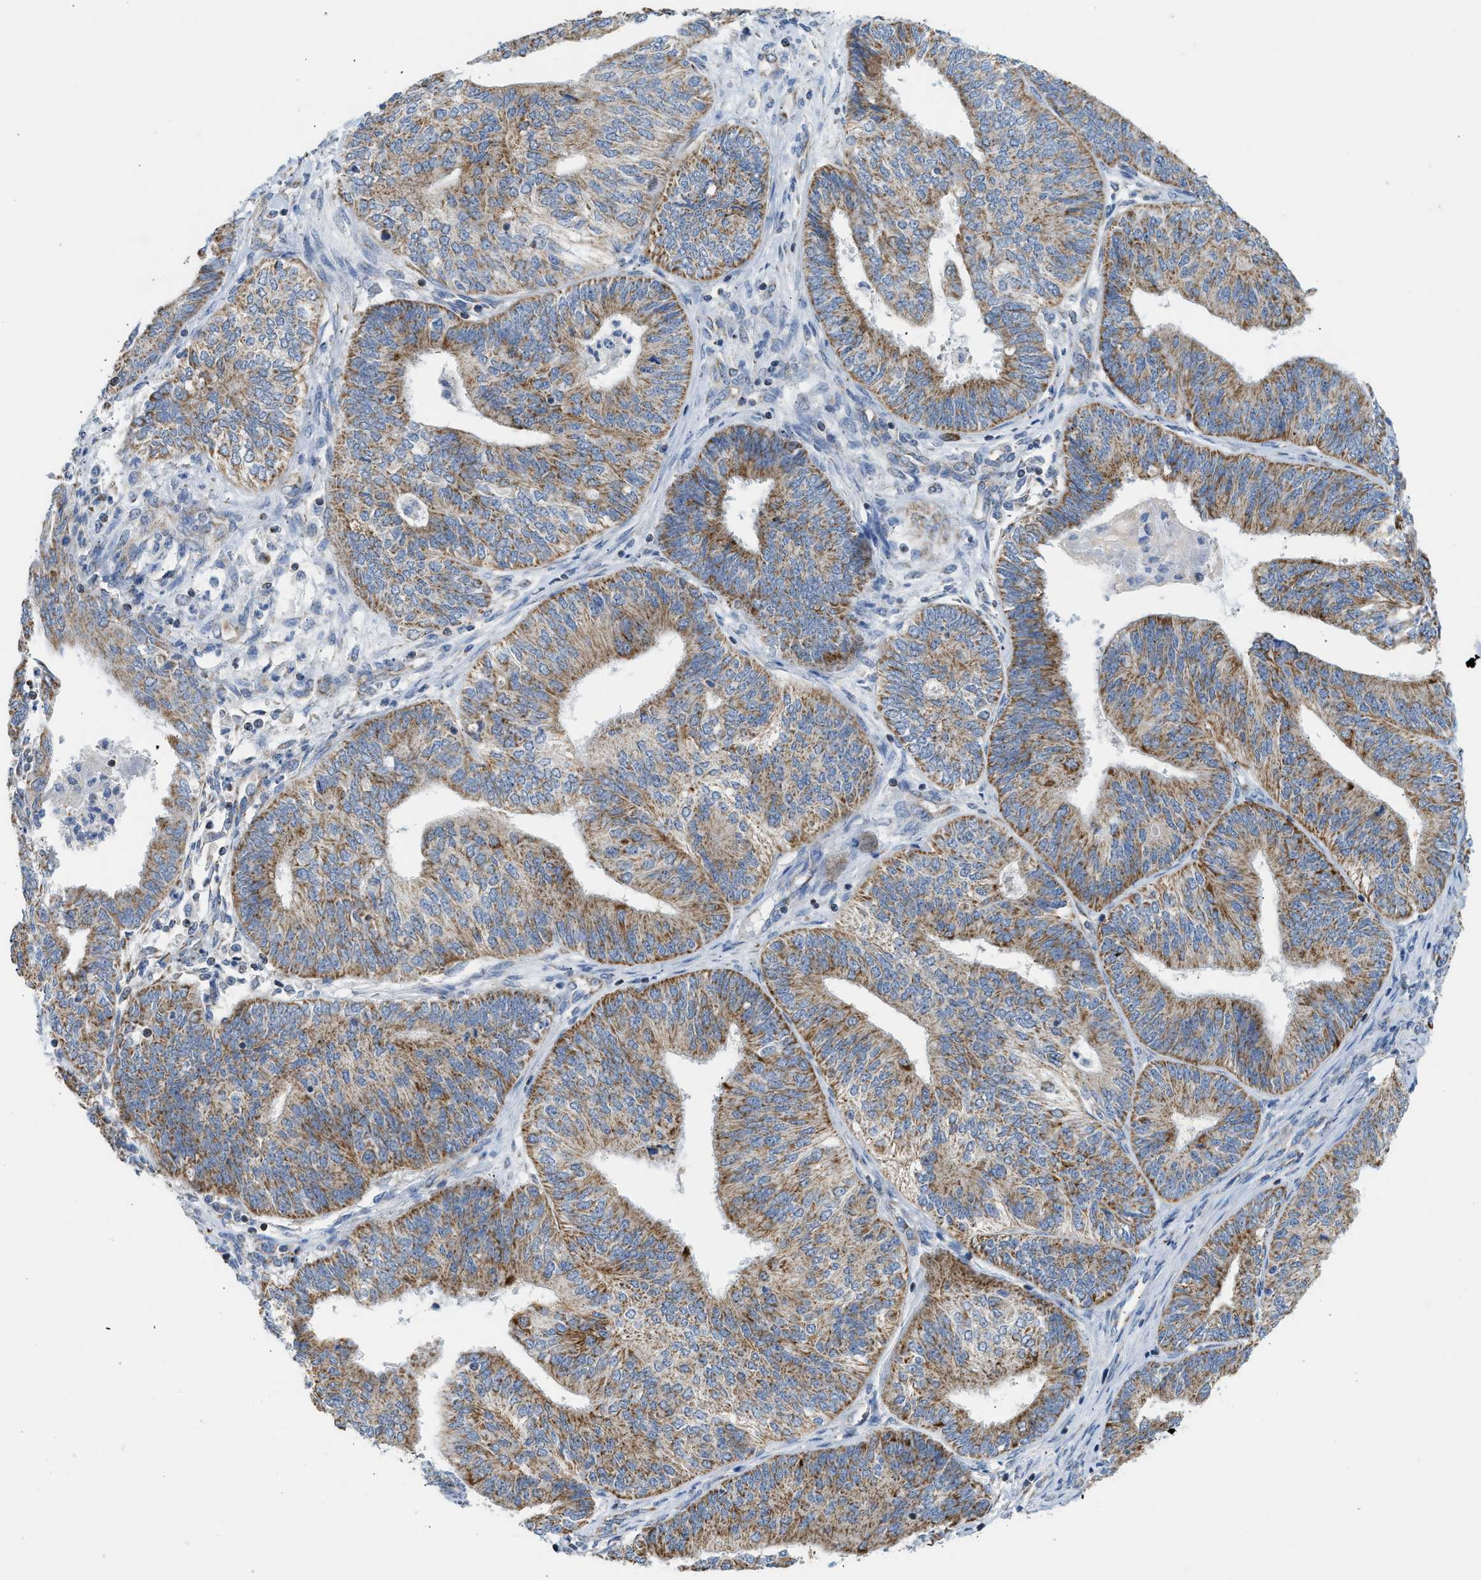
{"staining": {"intensity": "moderate", "quantity": ">75%", "location": "cytoplasmic/membranous"}, "tissue": "endometrial cancer", "cell_type": "Tumor cells", "image_type": "cancer", "snomed": [{"axis": "morphology", "description": "Adenocarcinoma, NOS"}, {"axis": "topography", "description": "Endometrium"}], "caption": "Endometrial cancer (adenocarcinoma) stained with DAB (3,3'-diaminobenzidine) immunohistochemistry (IHC) displays medium levels of moderate cytoplasmic/membranous positivity in about >75% of tumor cells. (Stains: DAB in brown, nuclei in blue, Microscopy: brightfield microscopy at high magnification).", "gene": "GOT2", "patient": {"sex": "female", "age": 58}}